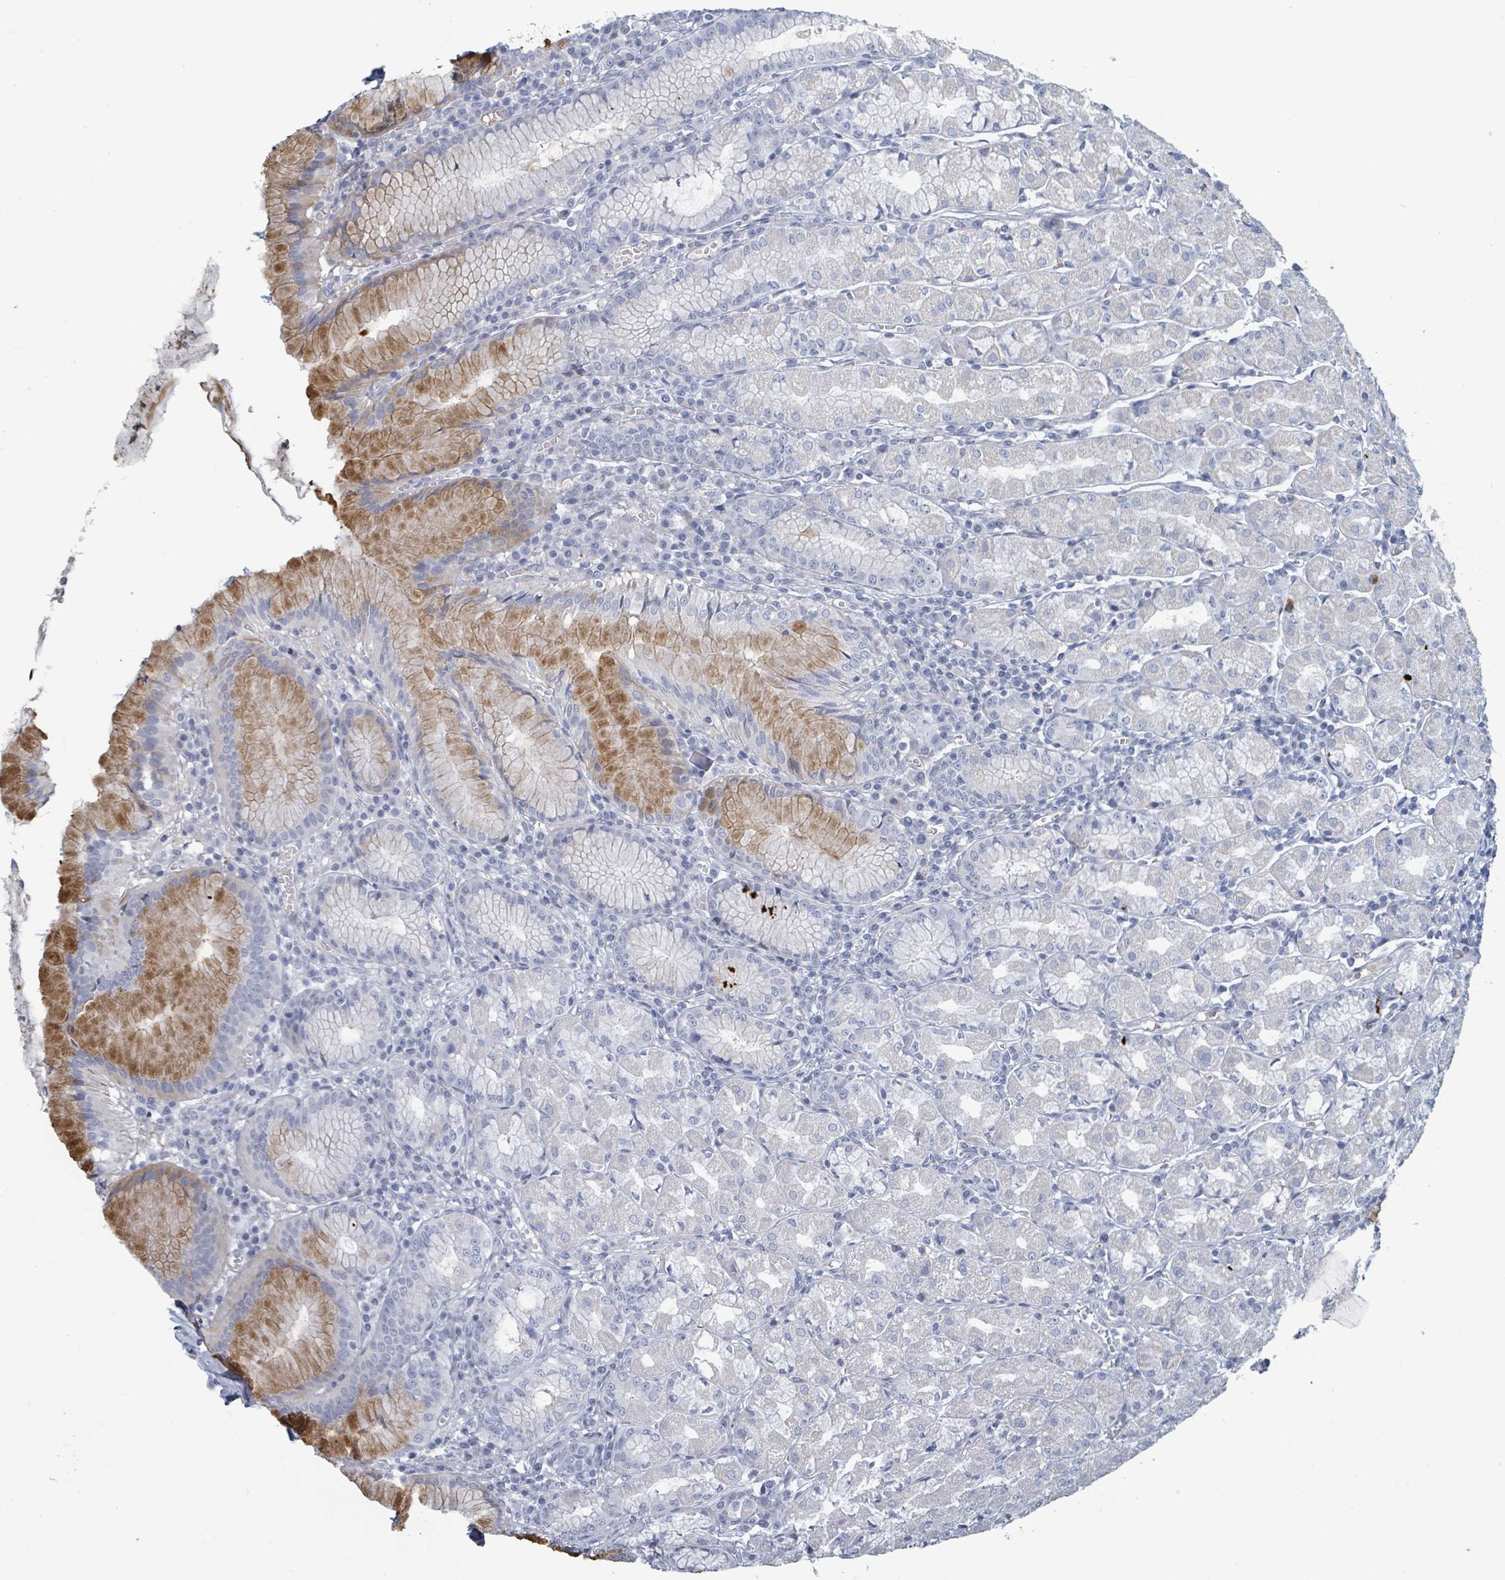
{"staining": {"intensity": "strong", "quantity": "<25%", "location": "cytoplasmic/membranous"}, "tissue": "stomach", "cell_type": "Glandular cells", "image_type": "normal", "snomed": [{"axis": "morphology", "description": "Normal tissue, NOS"}, {"axis": "topography", "description": "Stomach"}], "caption": "IHC (DAB (3,3'-diaminobenzidine)) staining of benign stomach reveals strong cytoplasmic/membranous protein staining in approximately <25% of glandular cells.", "gene": "RAB33B", "patient": {"sex": "male", "age": 55}}